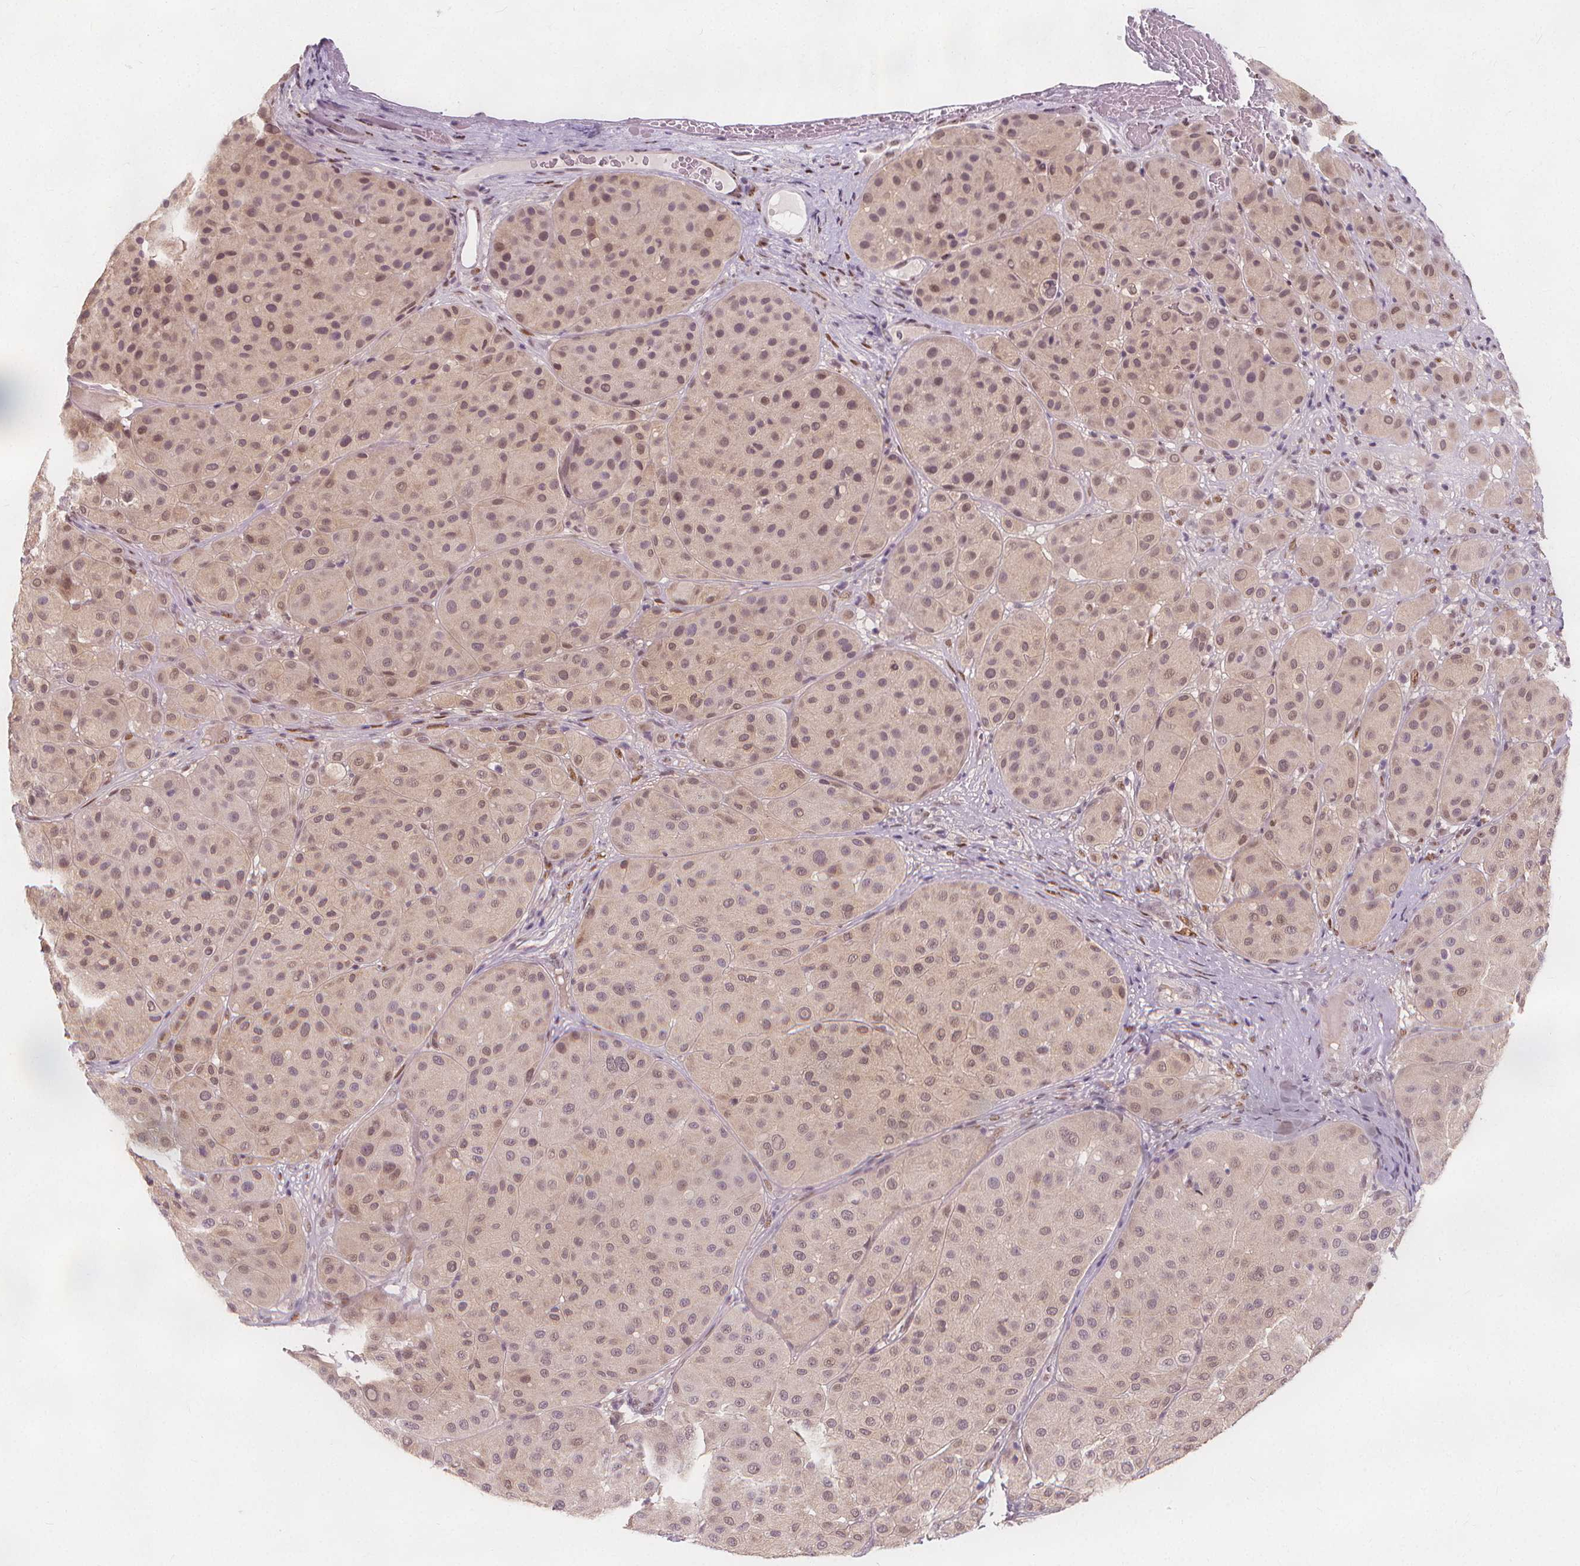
{"staining": {"intensity": "weak", "quantity": ">75%", "location": "cytoplasmic/membranous,nuclear"}, "tissue": "melanoma", "cell_type": "Tumor cells", "image_type": "cancer", "snomed": [{"axis": "morphology", "description": "Malignant melanoma, Metastatic site"}, {"axis": "topography", "description": "Smooth muscle"}], "caption": "DAB (3,3'-diaminobenzidine) immunohistochemical staining of human malignant melanoma (metastatic site) demonstrates weak cytoplasmic/membranous and nuclear protein expression in about >75% of tumor cells.", "gene": "DRC3", "patient": {"sex": "male", "age": 41}}